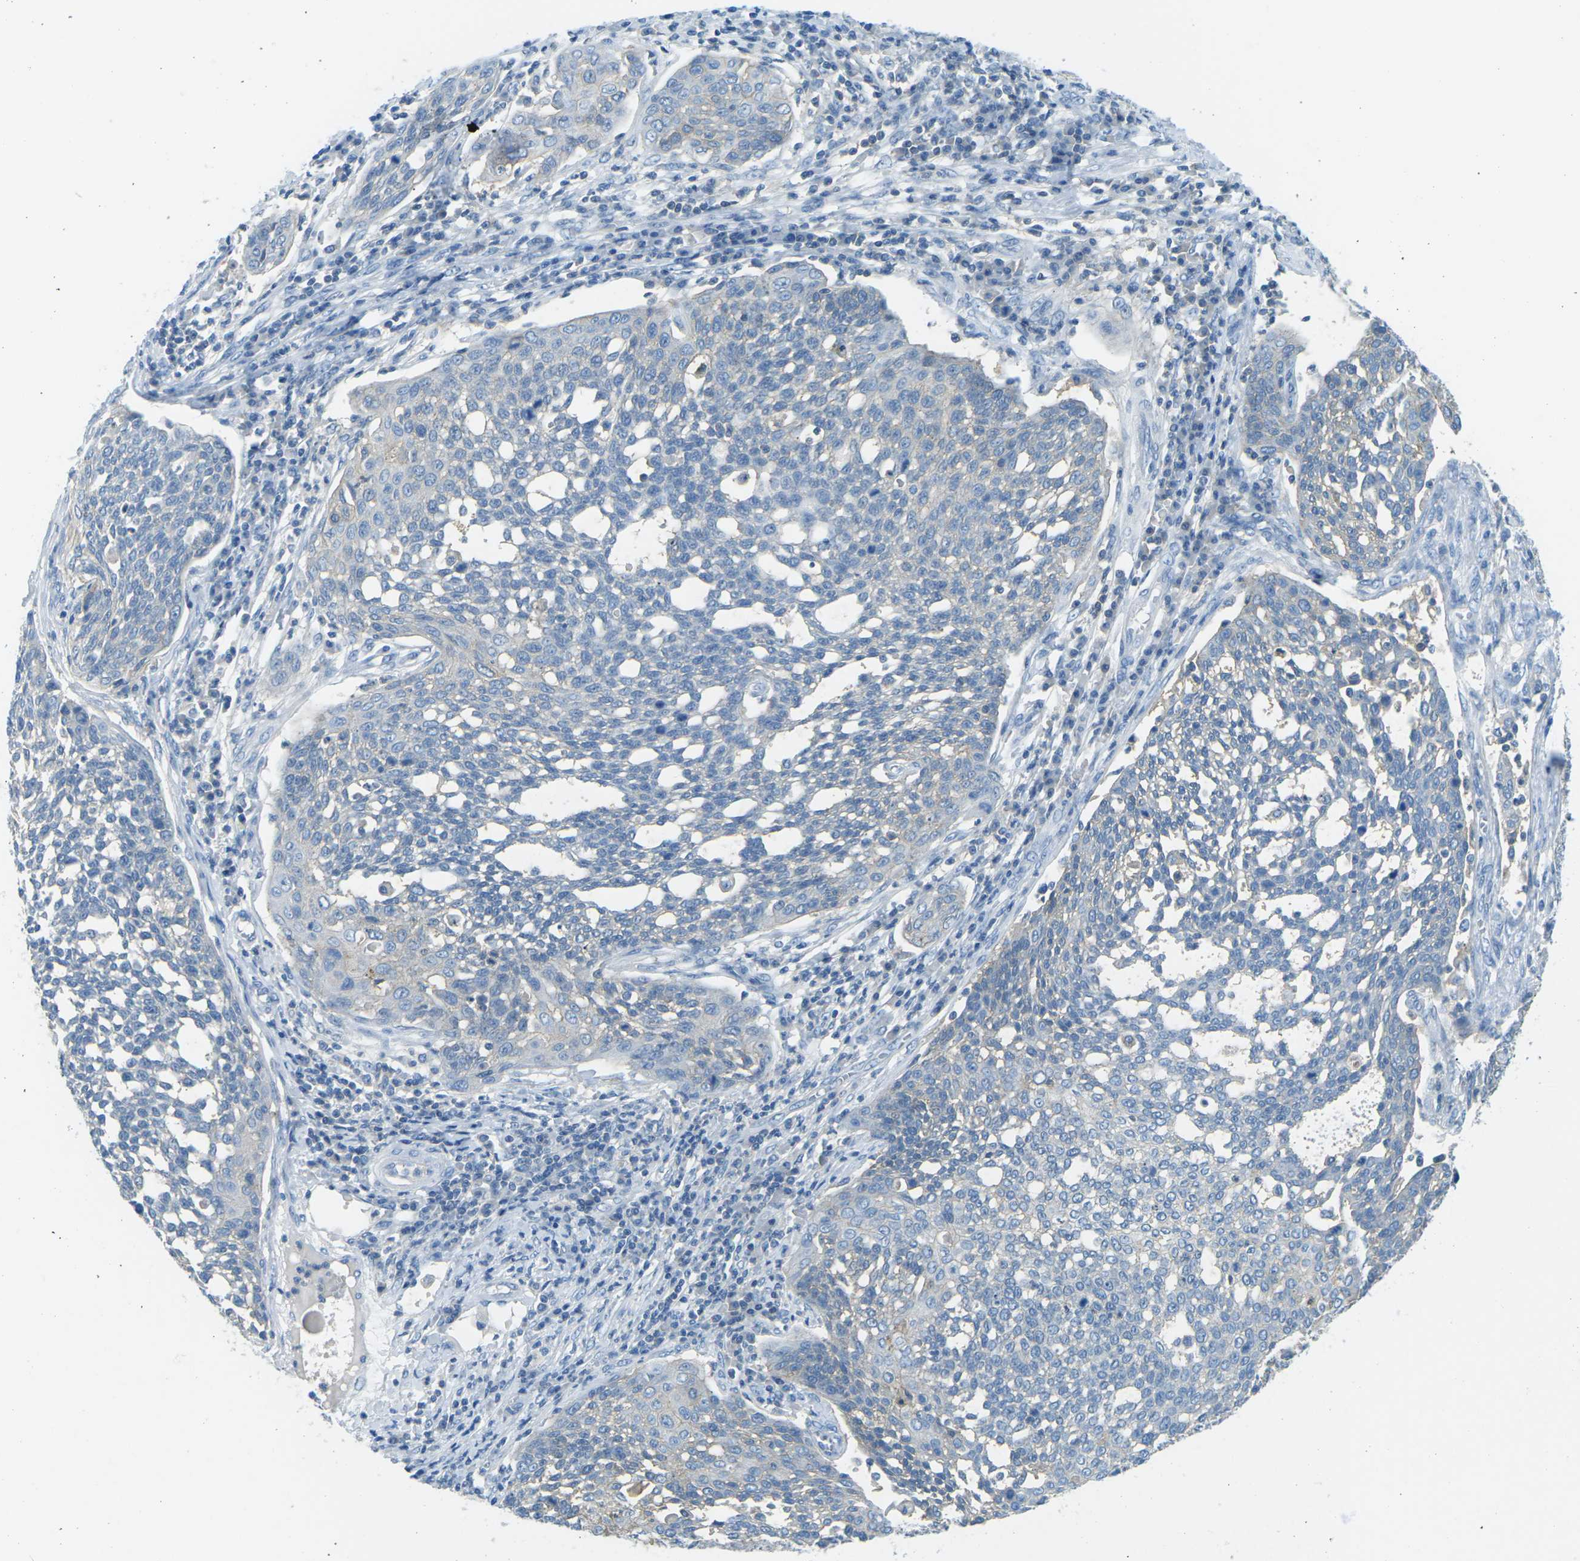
{"staining": {"intensity": "negative", "quantity": "none", "location": "none"}, "tissue": "cervical cancer", "cell_type": "Tumor cells", "image_type": "cancer", "snomed": [{"axis": "morphology", "description": "Squamous cell carcinoma, NOS"}, {"axis": "topography", "description": "Cervix"}], "caption": "High magnification brightfield microscopy of squamous cell carcinoma (cervical) stained with DAB (brown) and counterstained with hematoxylin (blue): tumor cells show no significant expression.", "gene": "CD47", "patient": {"sex": "female", "age": 34}}